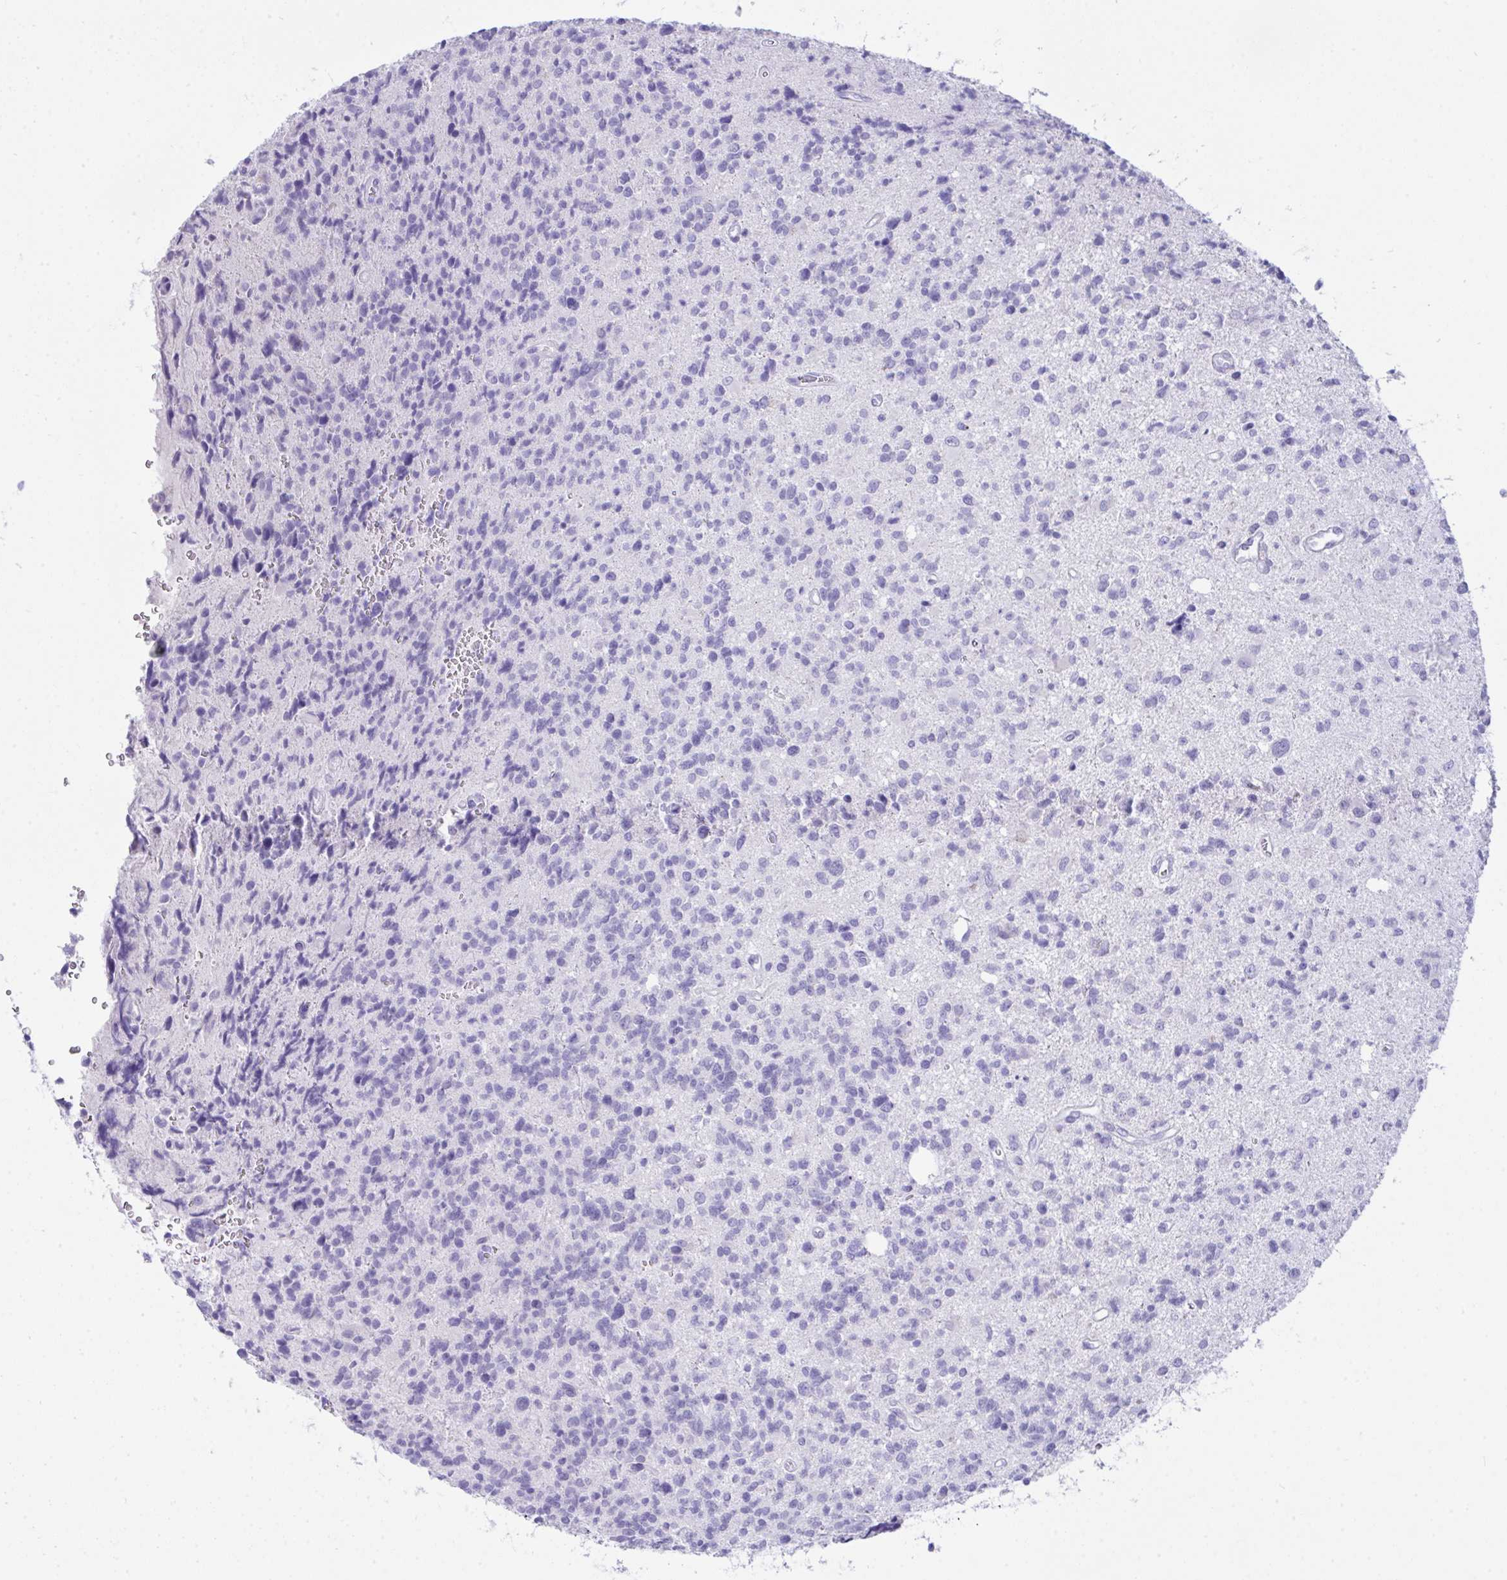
{"staining": {"intensity": "negative", "quantity": "none", "location": "none"}, "tissue": "glioma", "cell_type": "Tumor cells", "image_type": "cancer", "snomed": [{"axis": "morphology", "description": "Glioma, malignant, High grade"}, {"axis": "topography", "description": "Brain"}], "caption": "DAB (3,3'-diaminobenzidine) immunohistochemical staining of human glioma exhibits no significant expression in tumor cells.", "gene": "GLB1L2", "patient": {"sex": "male", "age": 29}}